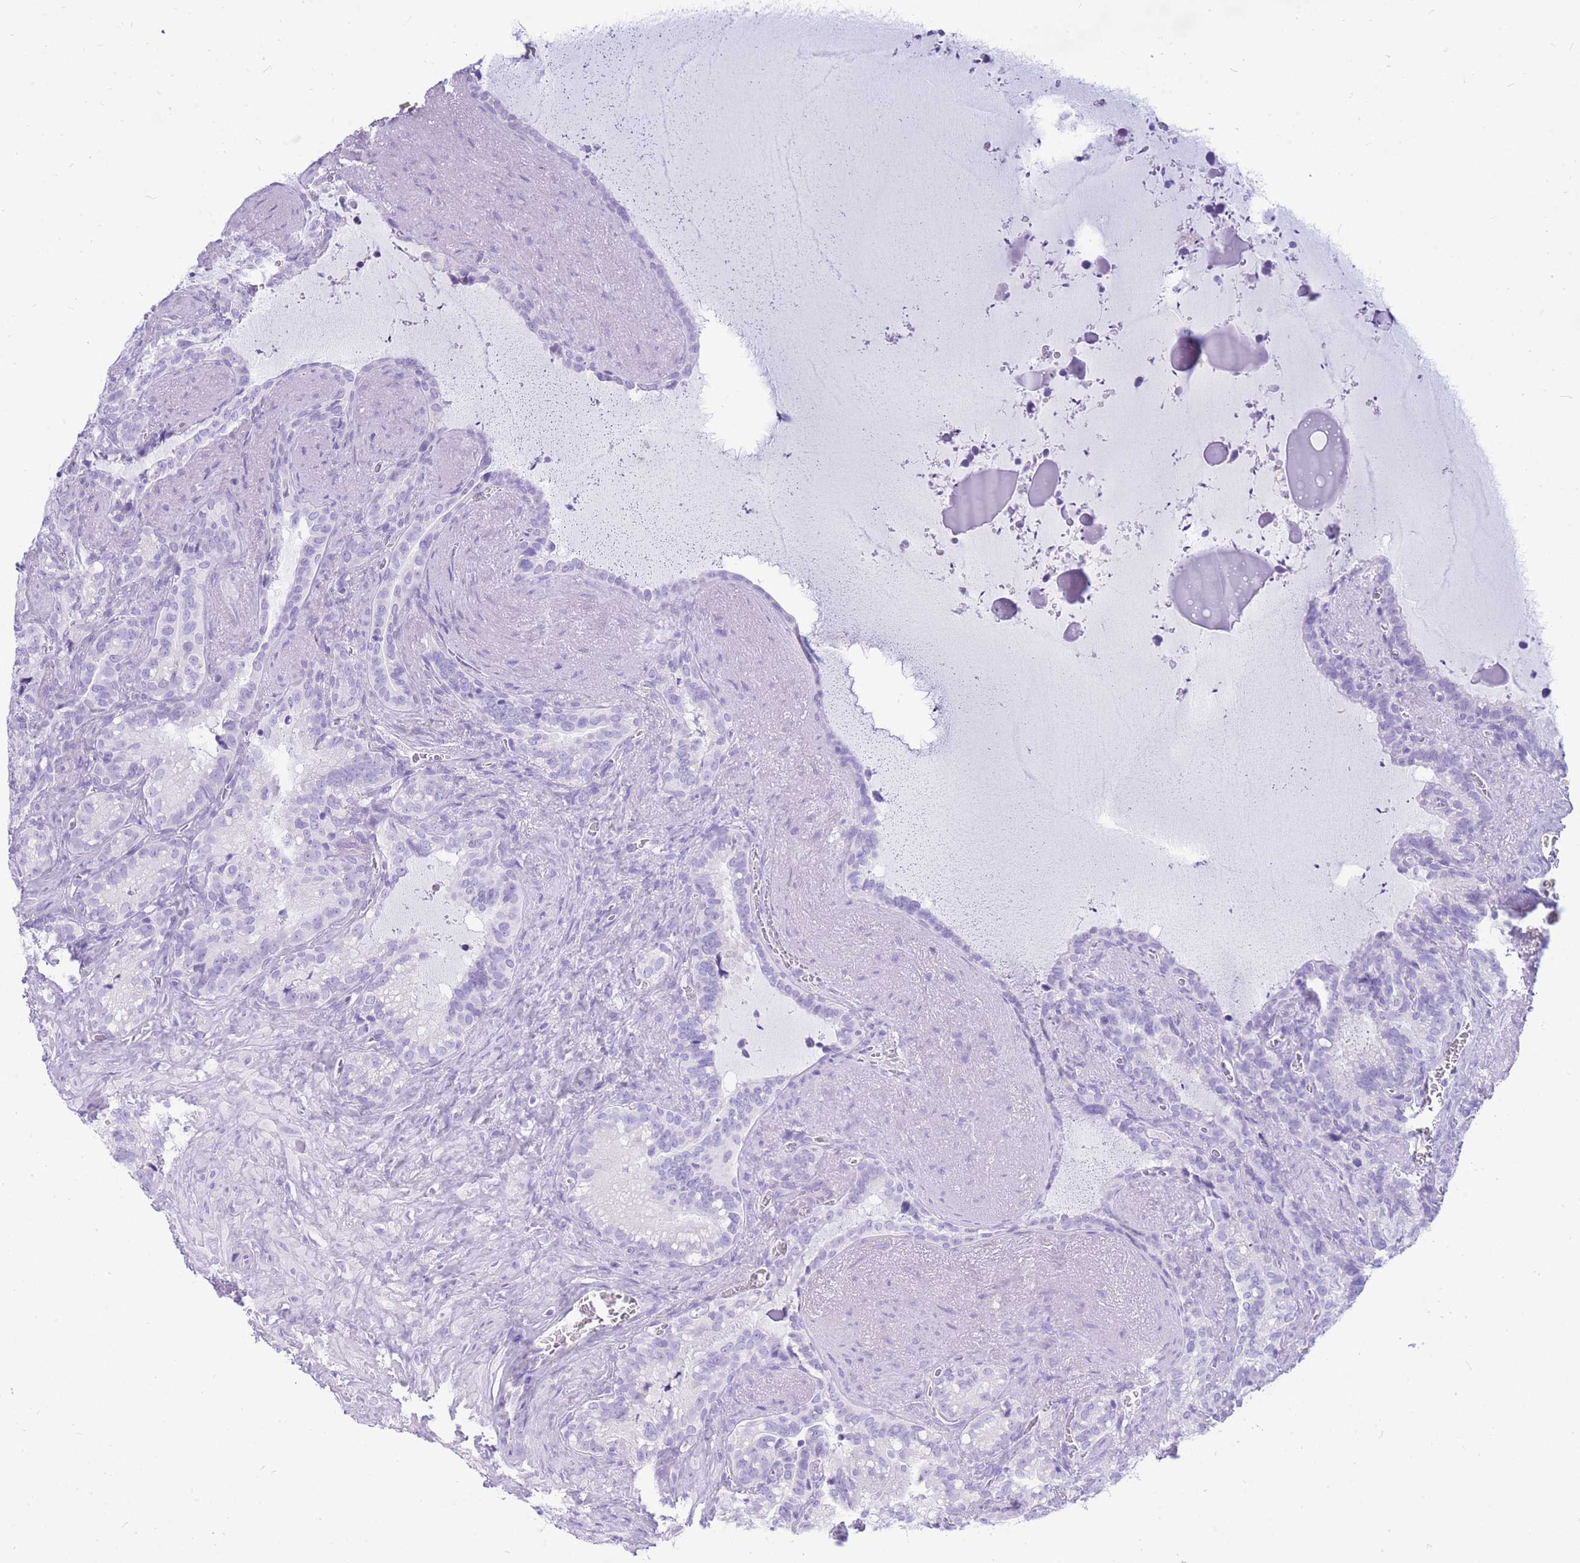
{"staining": {"intensity": "negative", "quantity": "none", "location": "none"}, "tissue": "seminal vesicle", "cell_type": "Glandular cells", "image_type": "normal", "snomed": [{"axis": "morphology", "description": "Normal tissue, NOS"}, {"axis": "topography", "description": "Prostate"}, {"axis": "topography", "description": "Seminal veicle"}], "caption": "IHC photomicrograph of normal seminal vesicle stained for a protein (brown), which shows no staining in glandular cells.", "gene": "ZFP62", "patient": {"sex": "male", "age": 58}}